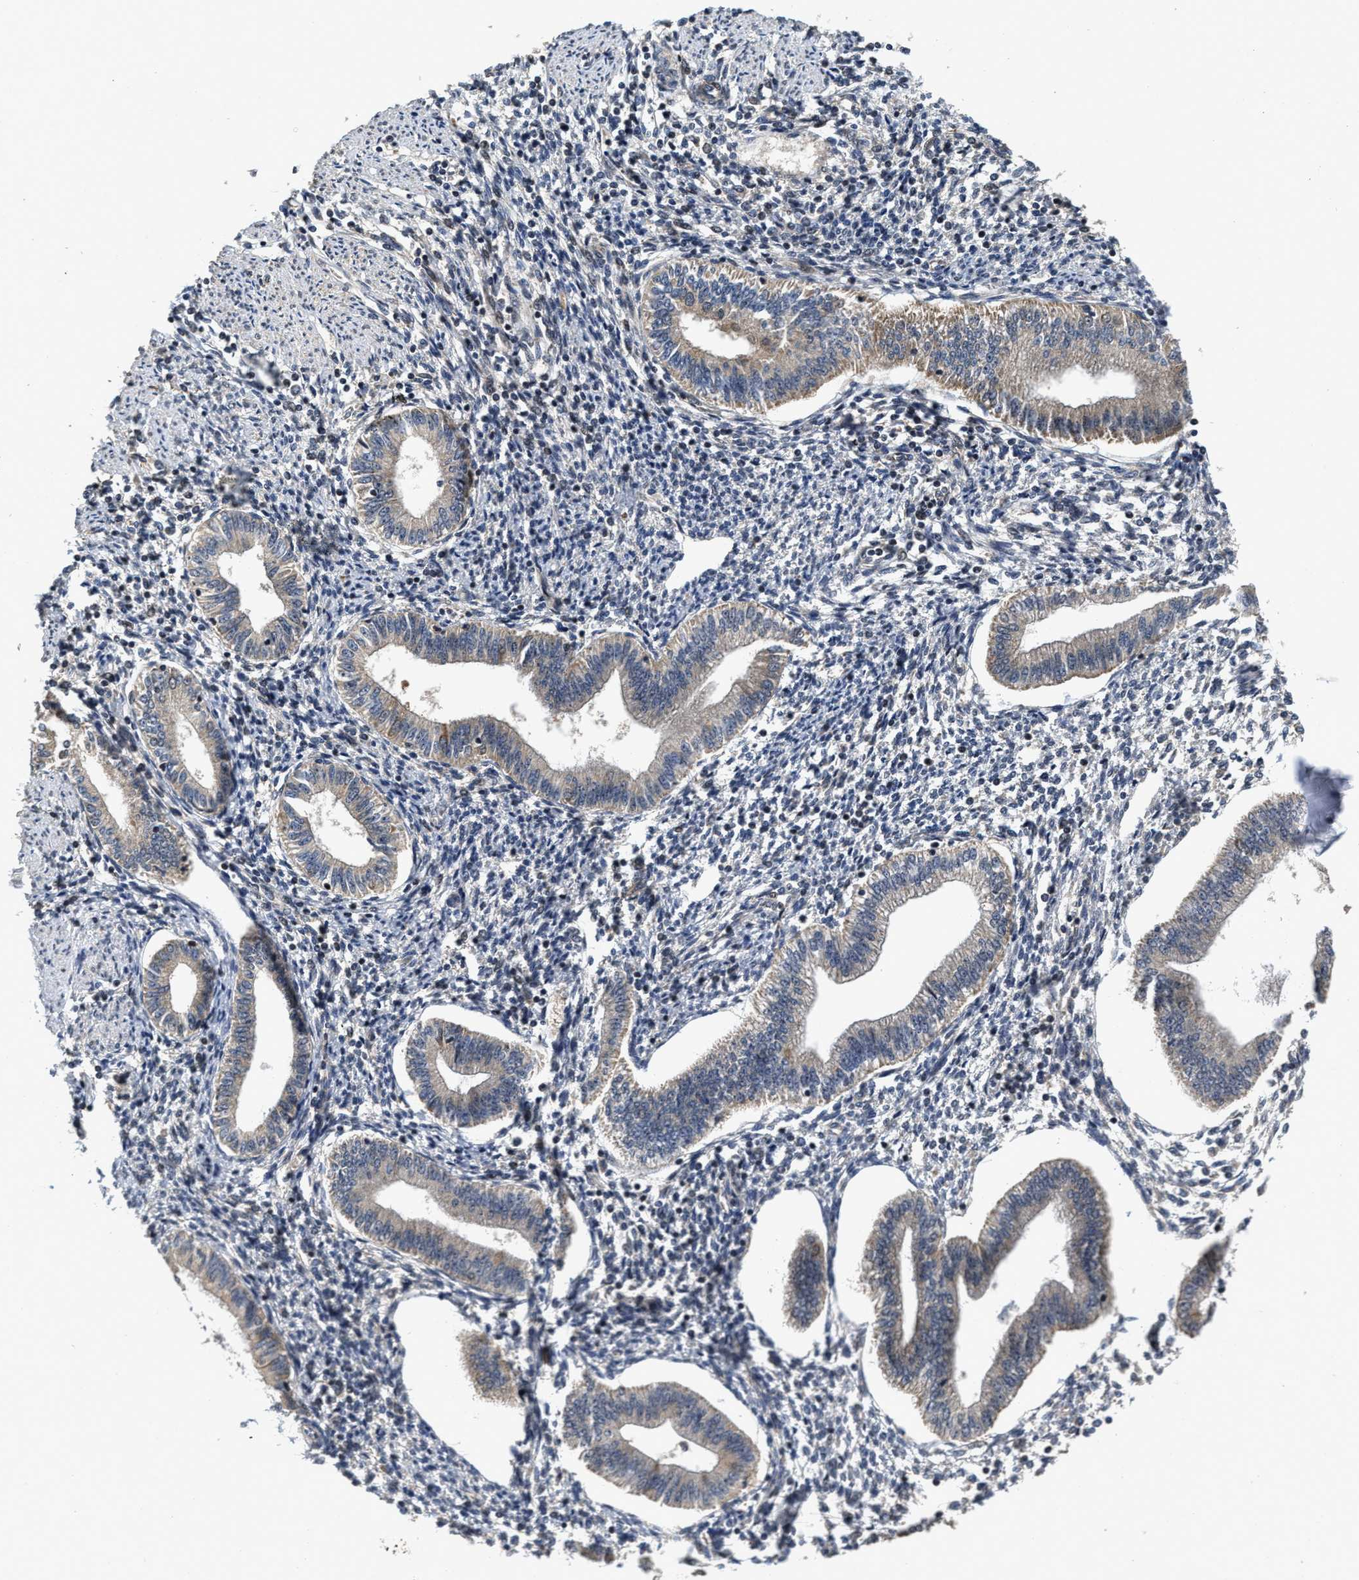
{"staining": {"intensity": "weak", "quantity": "<25%", "location": "cytoplasmic/membranous"}, "tissue": "endometrium", "cell_type": "Cells in endometrial stroma", "image_type": "normal", "snomed": [{"axis": "morphology", "description": "Normal tissue, NOS"}, {"axis": "topography", "description": "Endometrium"}], "caption": "Cells in endometrial stroma show no significant expression in normal endometrium. Nuclei are stained in blue.", "gene": "SCYL2", "patient": {"sex": "female", "age": 50}}